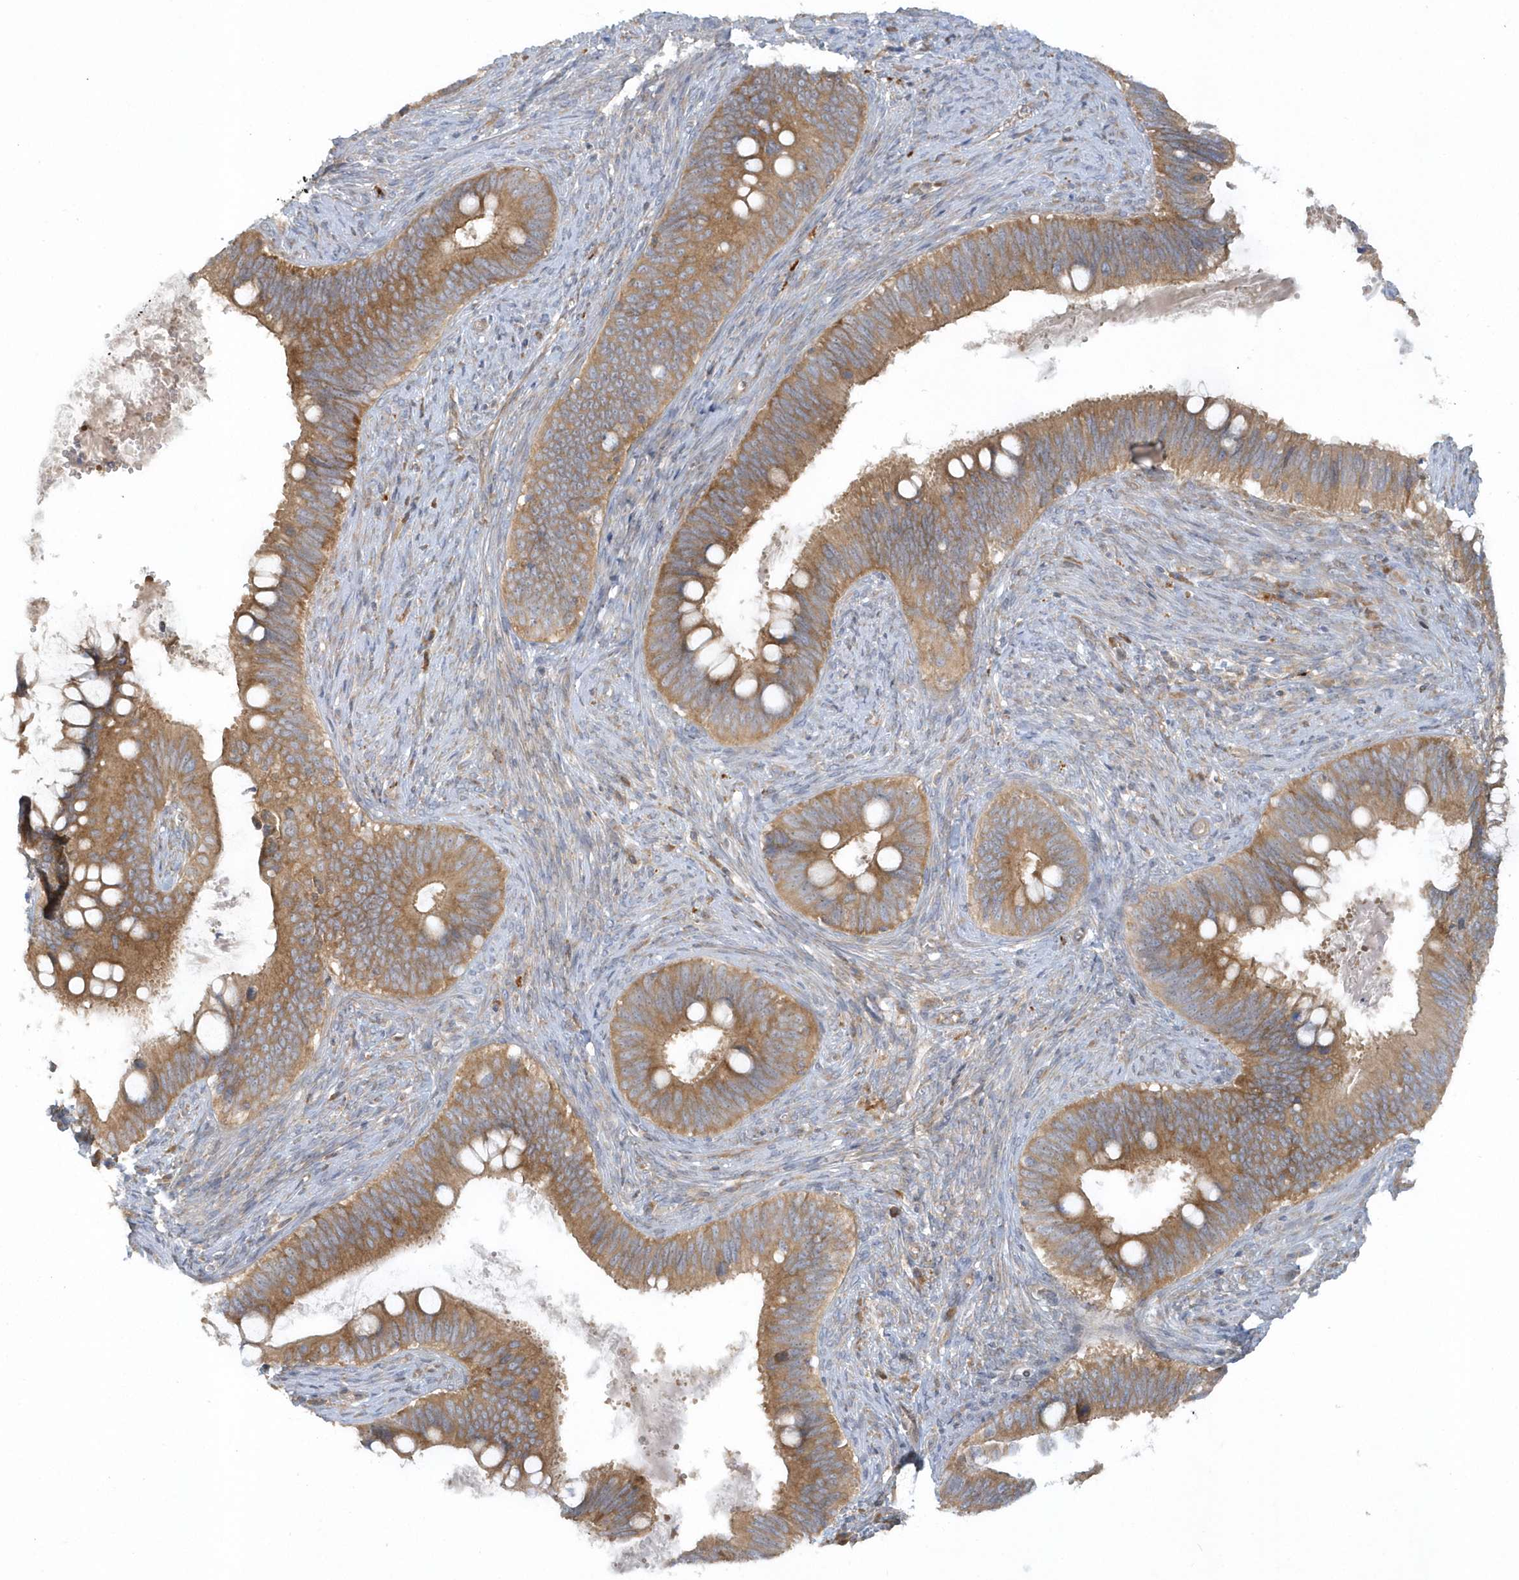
{"staining": {"intensity": "moderate", "quantity": ">75%", "location": "cytoplasmic/membranous"}, "tissue": "cervical cancer", "cell_type": "Tumor cells", "image_type": "cancer", "snomed": [{"axis": "morphology", "description": "Adenocarcinoma, NOS"}, {"axis": "topography", "description": "Cervix"}], "caption": "Protein expression analysis of human cervical cancer reveals moderate cytoplasmic/membranous expression in approximately >75% of tumor cells. (DAB IHC, brown staining for protein, blue staining for nuclei).", "gene": "CNOT10", "patient": {"sex": "female", "age": 42}}